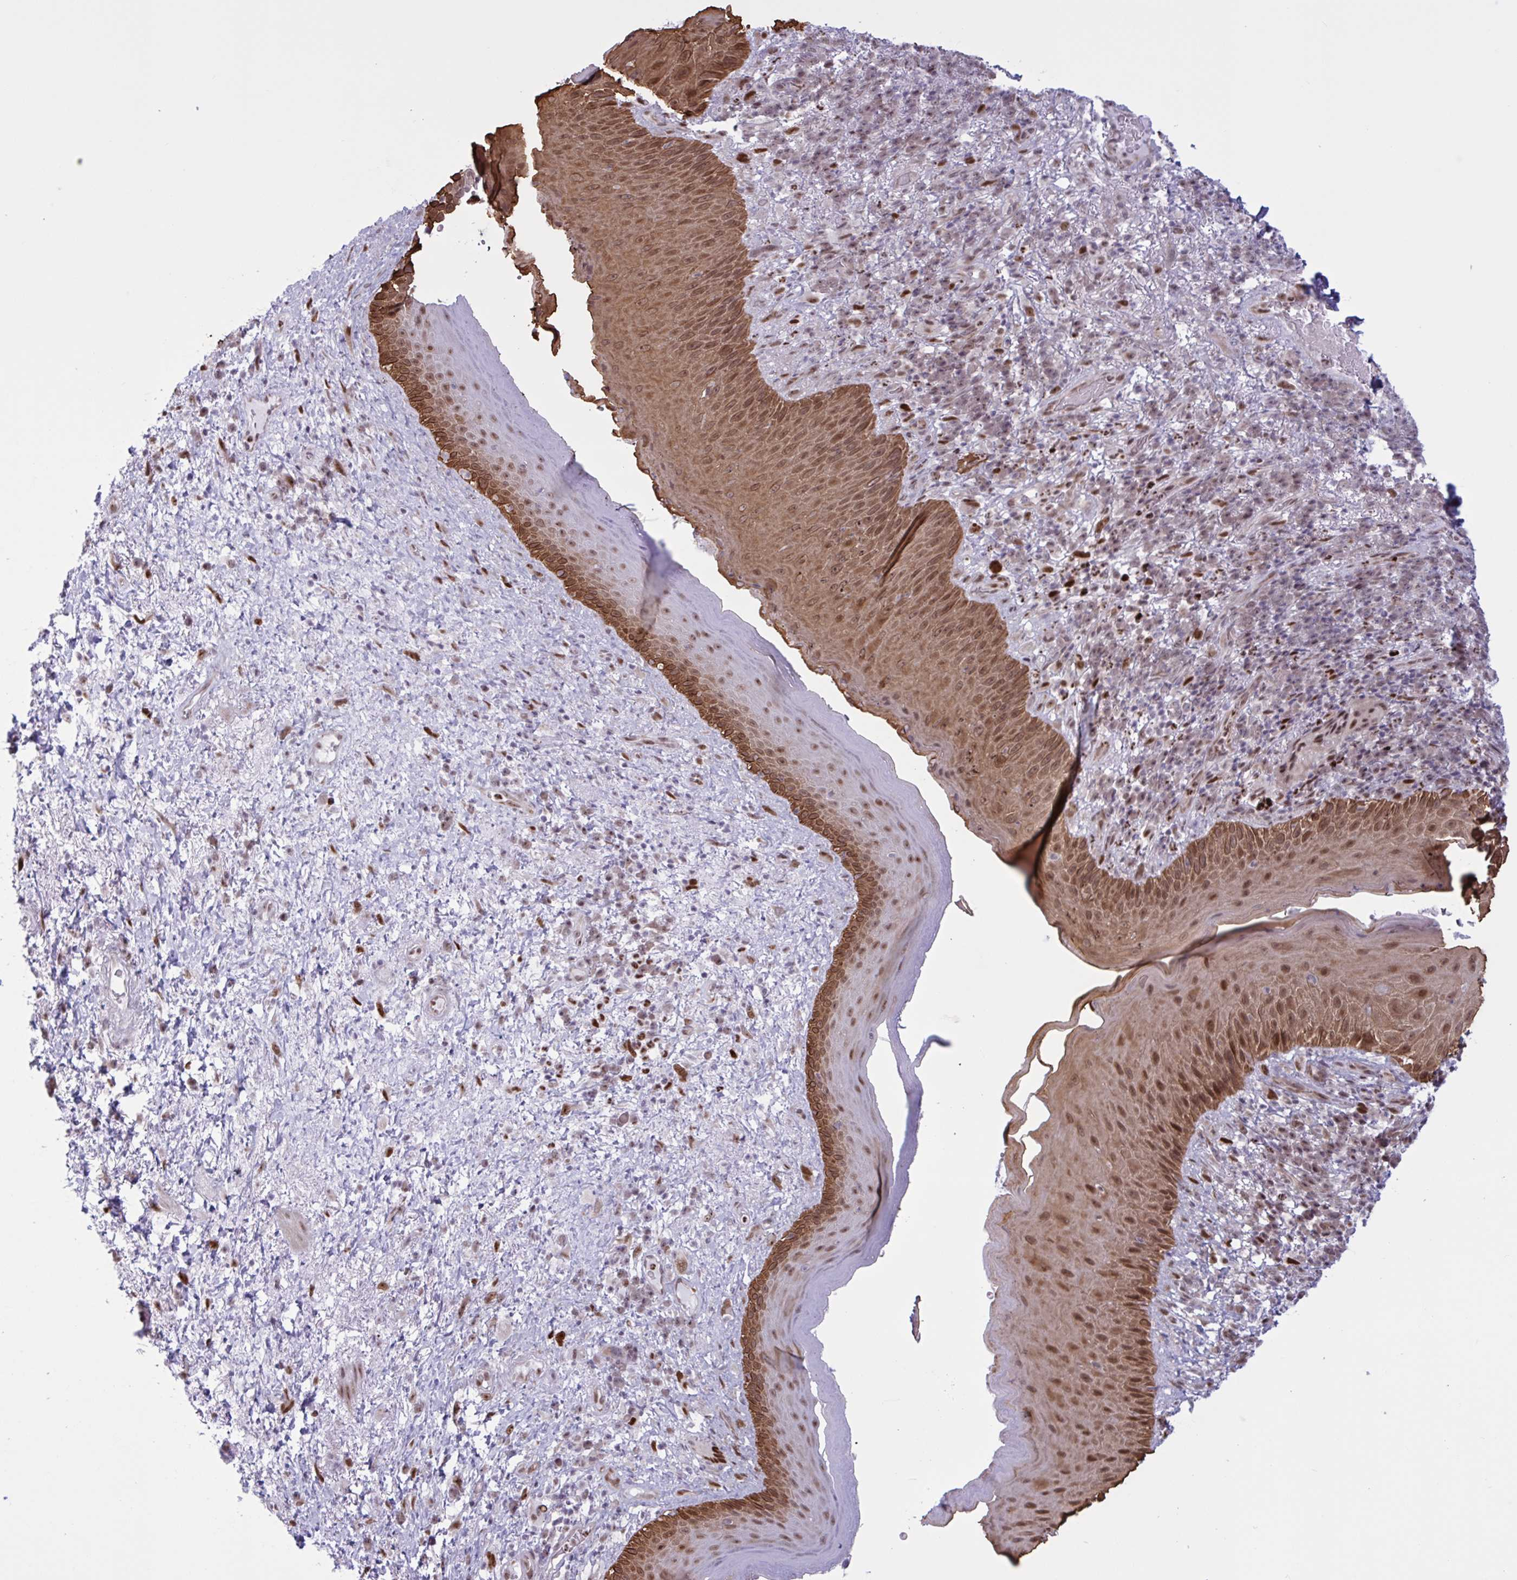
{"staining": {"intensity": "moderate", "quantity": ">75%", "location": "cytoplasmic/membranous,nuclear"}, "tissue": "skin", "cell_type": "Epidermal cells", "image_type": "normal", "snomed": [{"axis": "morphology", "description": "Normal tissue, NOS"}, {"axis": "topography", "description": "Anal"}], "caption": "Immunohistochemistry of unremarkable skin demonstrates medium levels of moderate cytoplasmic/membranous,nuclear expression in about >75% of epidermal cells.", "gene": "PRMT6", "patient": {"sex": "male", "age": 78}}